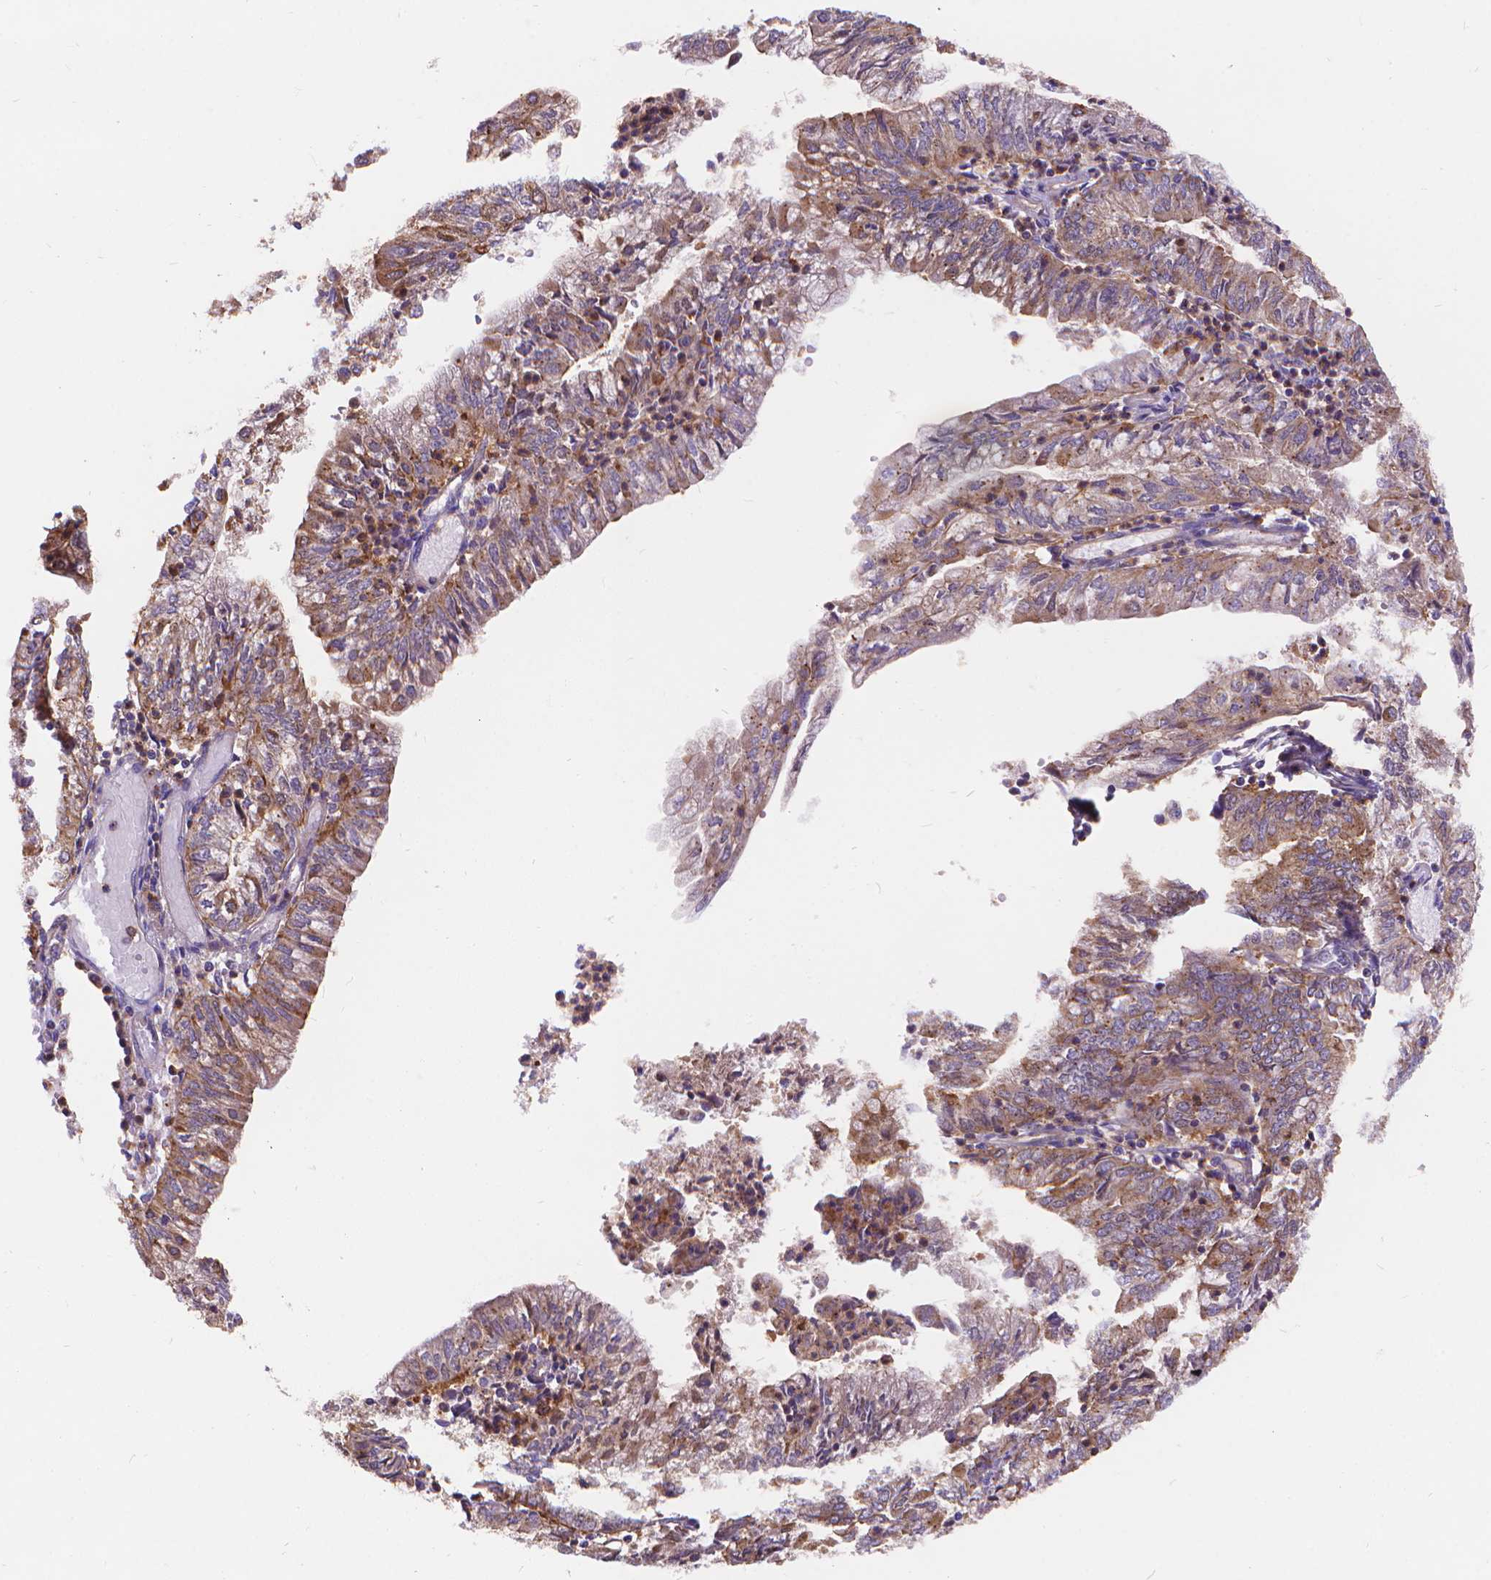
{"staining": {"intensity": "moderate", "quantity": "<25%", "location": "cytoplasmic/membranous"}, "tissue": "endometrial cancer", "cell_type": "Tumor cells", "image_type": "cancer", "snomed": [{"axis": "morphology", "description": "Adenocarcinoma, NOS"}, {"axis": "topography", "description": "Endometrium"}], "caption": "Endometrial cancer (adenocarcinoma) stained with immunohistochemistry (IHC) displays moderate cytoplasmic/membranous staining in about <25% of tumor cells.", "gene": "ARAP1", "patient": {"sex": "female", "age": 55}}